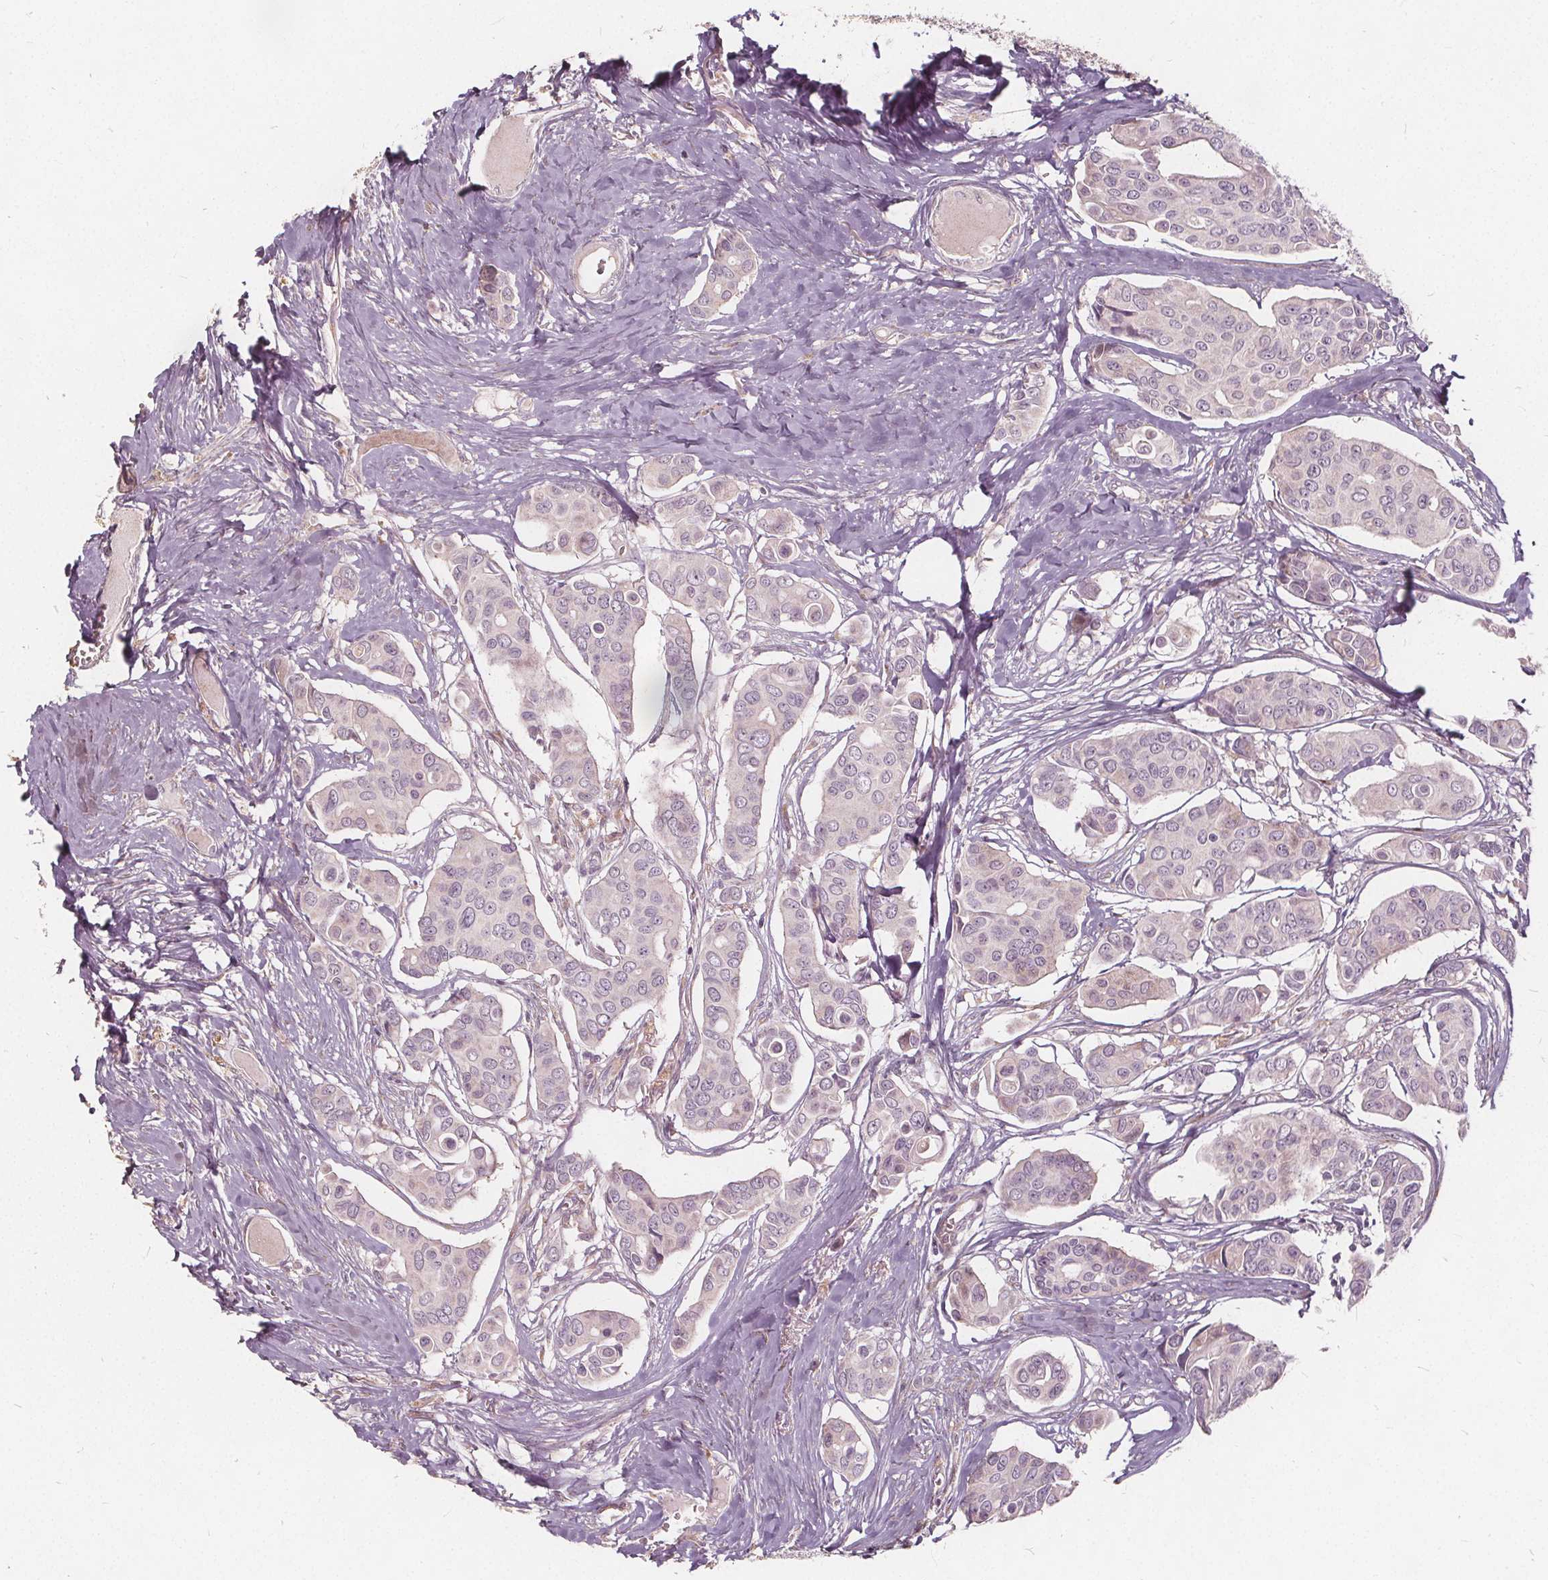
{"staining": {"intensity": "negative", "quantity": "none", "location": "none"}, "tissue": "breast cancer", "cell_type": "Tumor cells", "image_type": "cancer", "snomed": [{"axis": "morphology", "description": "Duct carcinoma"}, {"axis": "topography", "description": "Breast"}], "caption": "An image of breast cancer stained for a protein demonstrates no brown staining in tumor cells.", "gene": "PTPRT", "patient": {"sex": "female", "age": 54}}